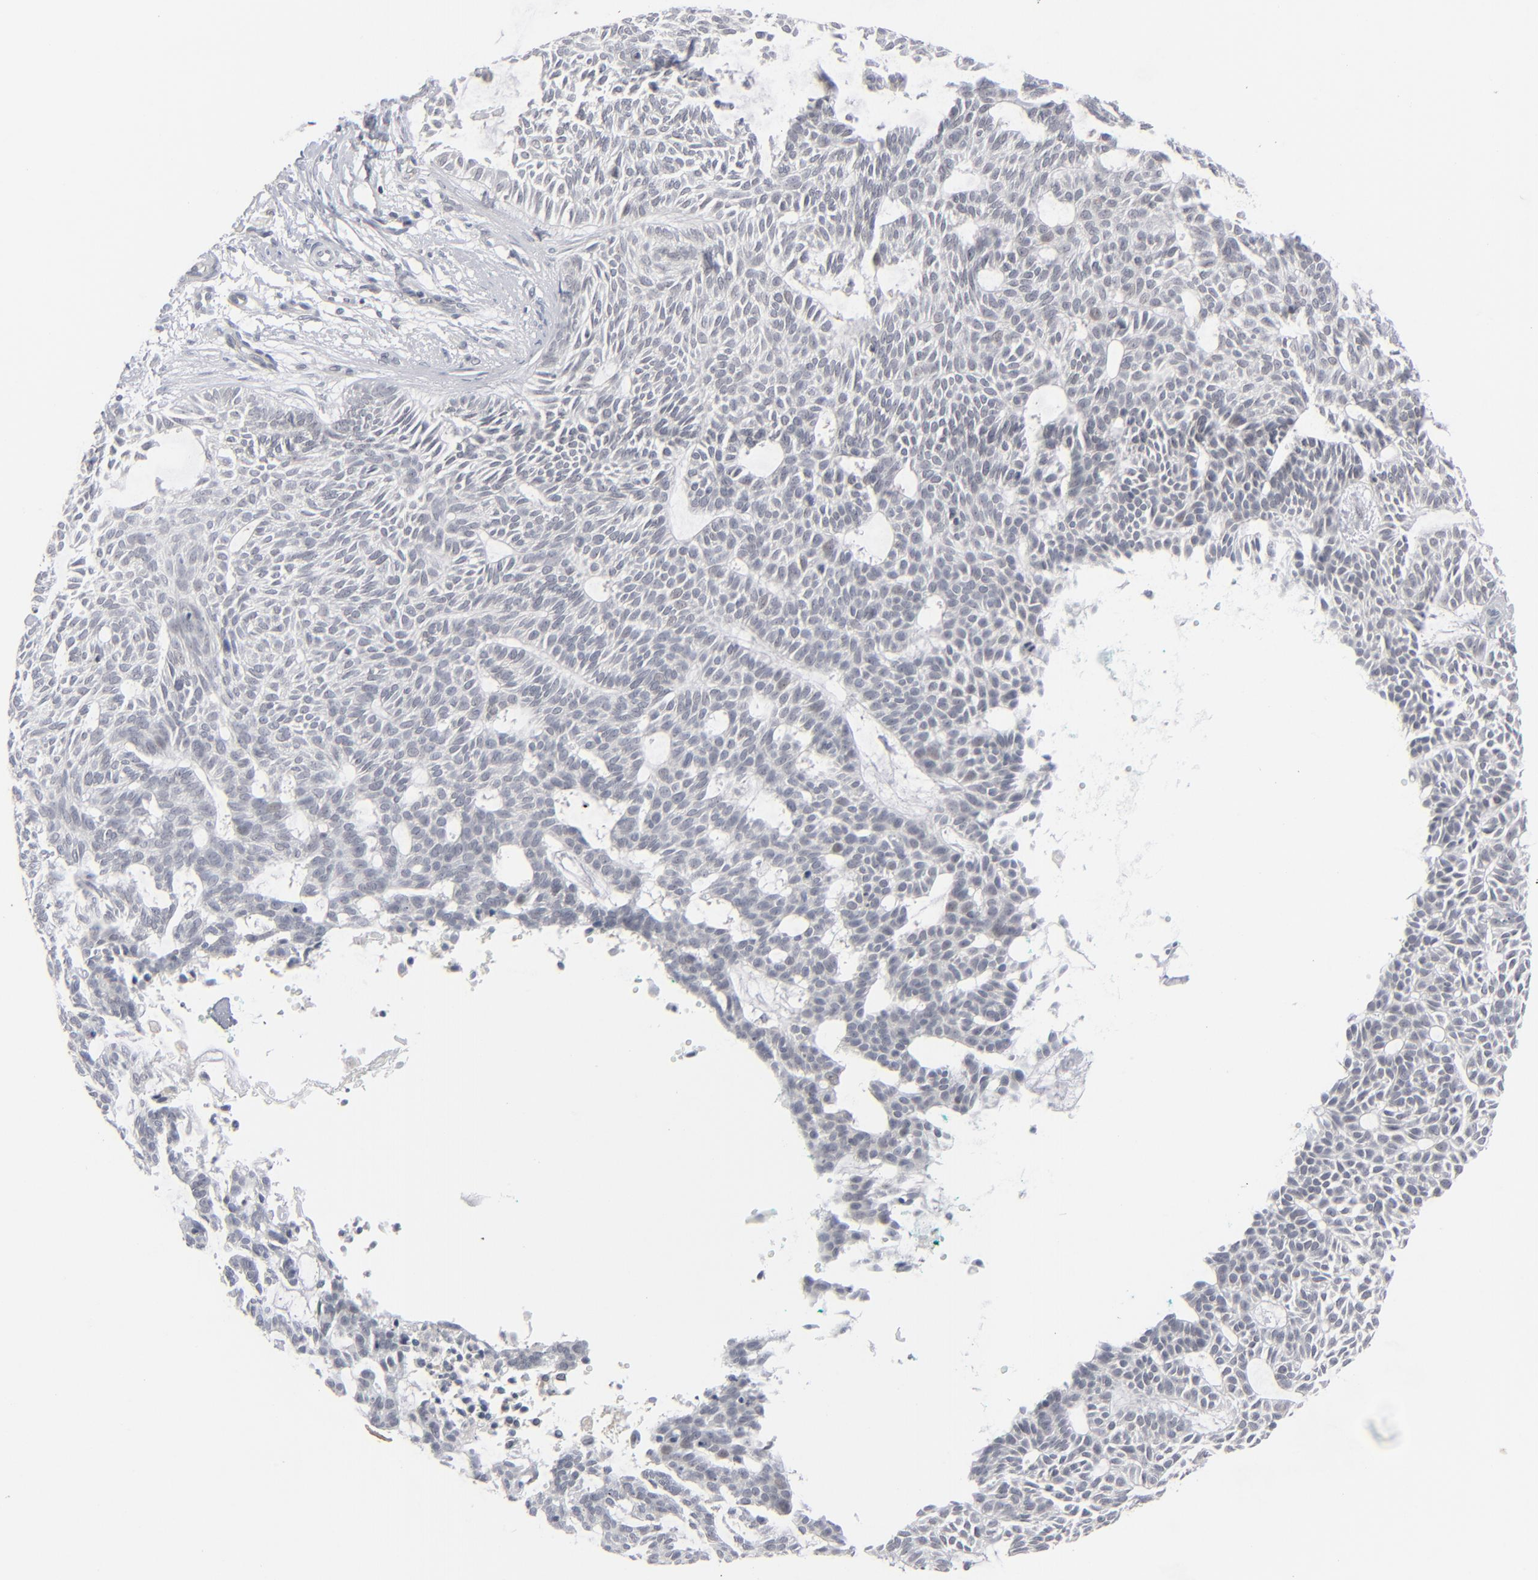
{"staining": {"intensity": "negative", "quantity": "none", "location": "none"}, "tissue": "skin cancer", "cell_type": "Tumor cells", "image_type": "cancer", "snomed": [{"axis": "morphology", "description": "Basal cell carcinoma"}, {"axis": "topography", "description": "Skin"}], "caption": "Immunohistochemistry image of neoplastic tissue: human skin cancer stained with DAB (3,3'-diaminobenzidine) reveals no significant protein positivity in tumor cells.", "gene": "POF1B", "patient": {"sex": "male", "age": 75}}